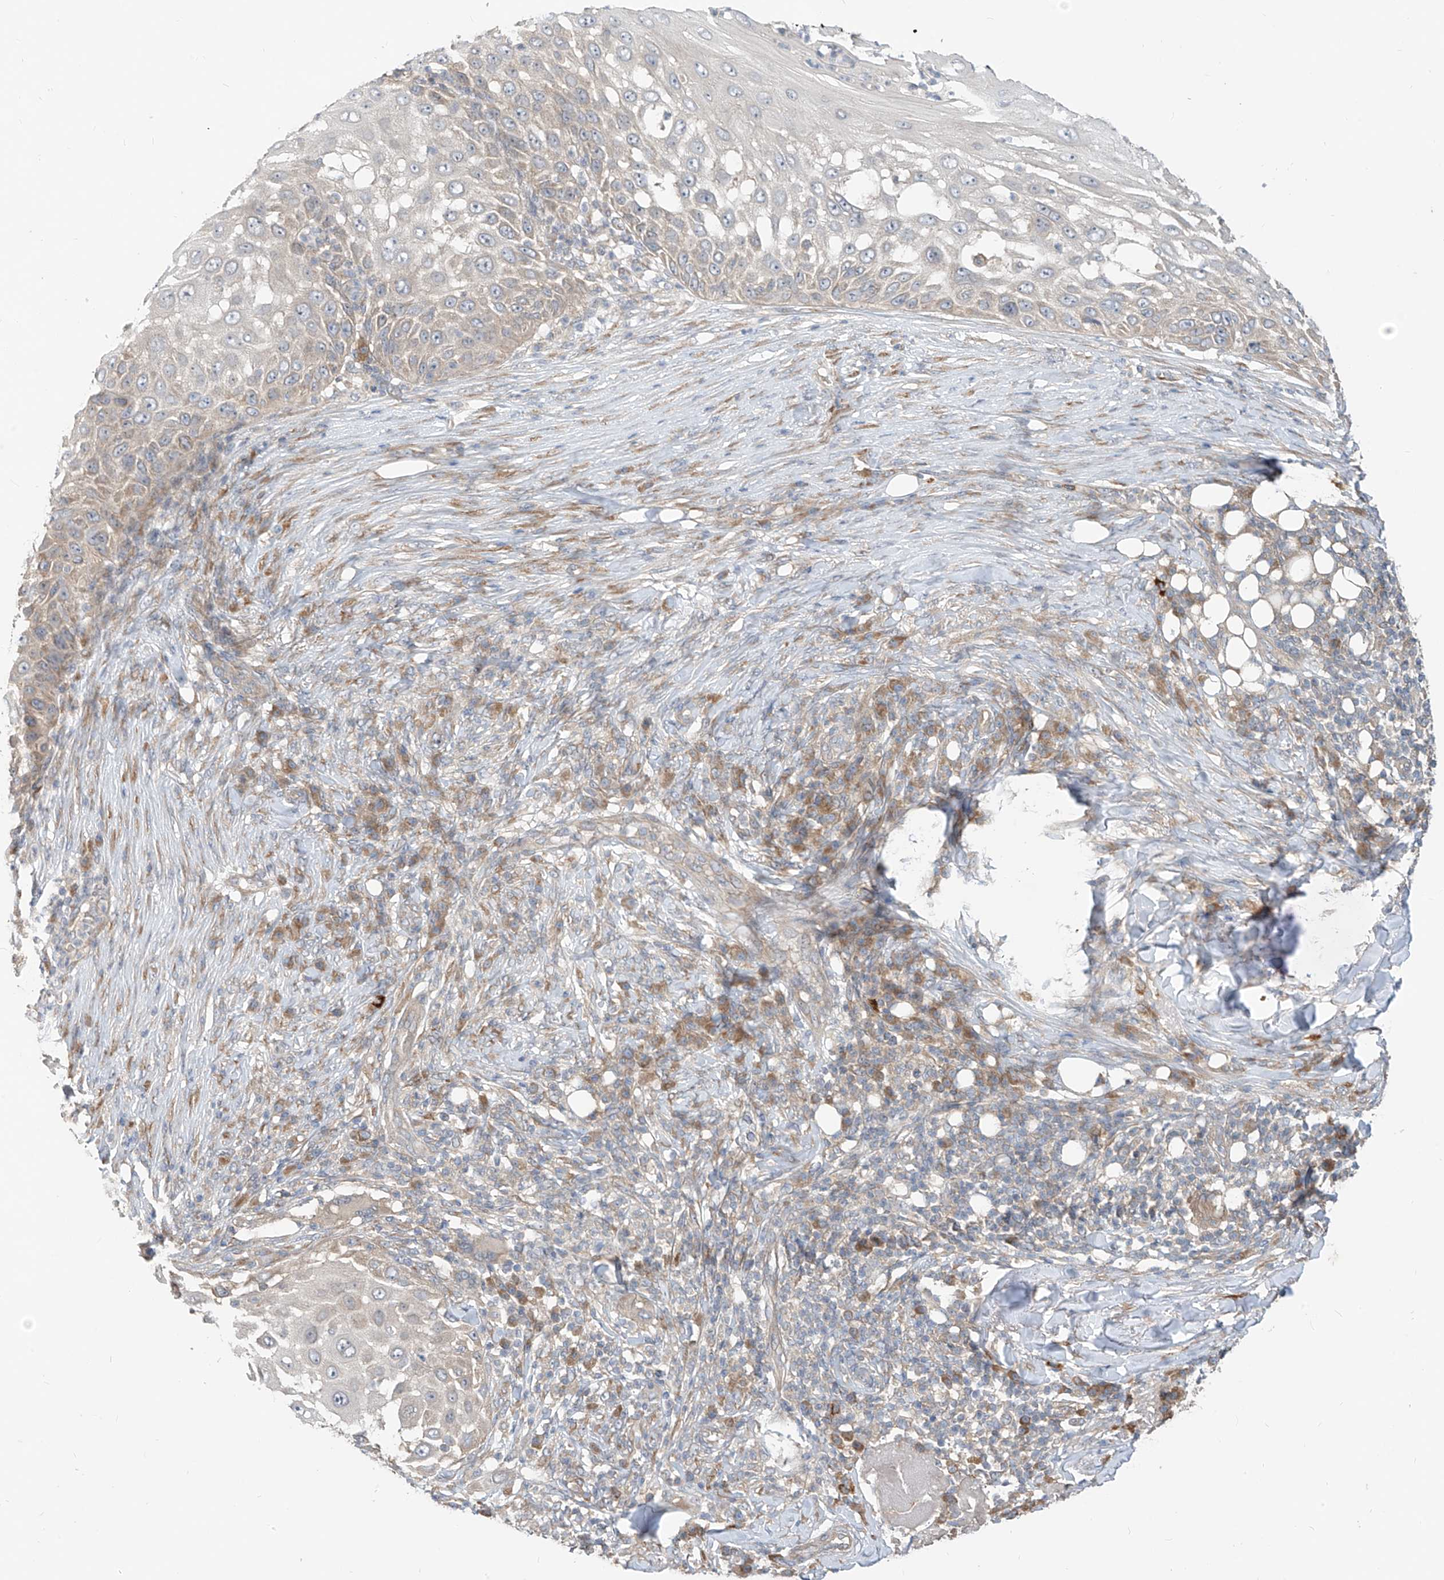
{"staining": {"intensity": "weak", "quantity": "<25%", "location": "cytoplasmic/membranous"}, "tissue": "skin cancer", "cell_type": "Tumor cells", "image_type": "cancer", "snomed": [{"axis": "morphology", "description": "Squamous cell carcinoma, NOS"}, {"axis": "topography", "description": "Skin"}], "caption": "High power microscopy micrograph of an IHC image of skin squamous cell carcinoma, revealing no significant staining in tumor cells.", "gene": "MTUS2", "patient": {"sex": "female", "age": 44}}